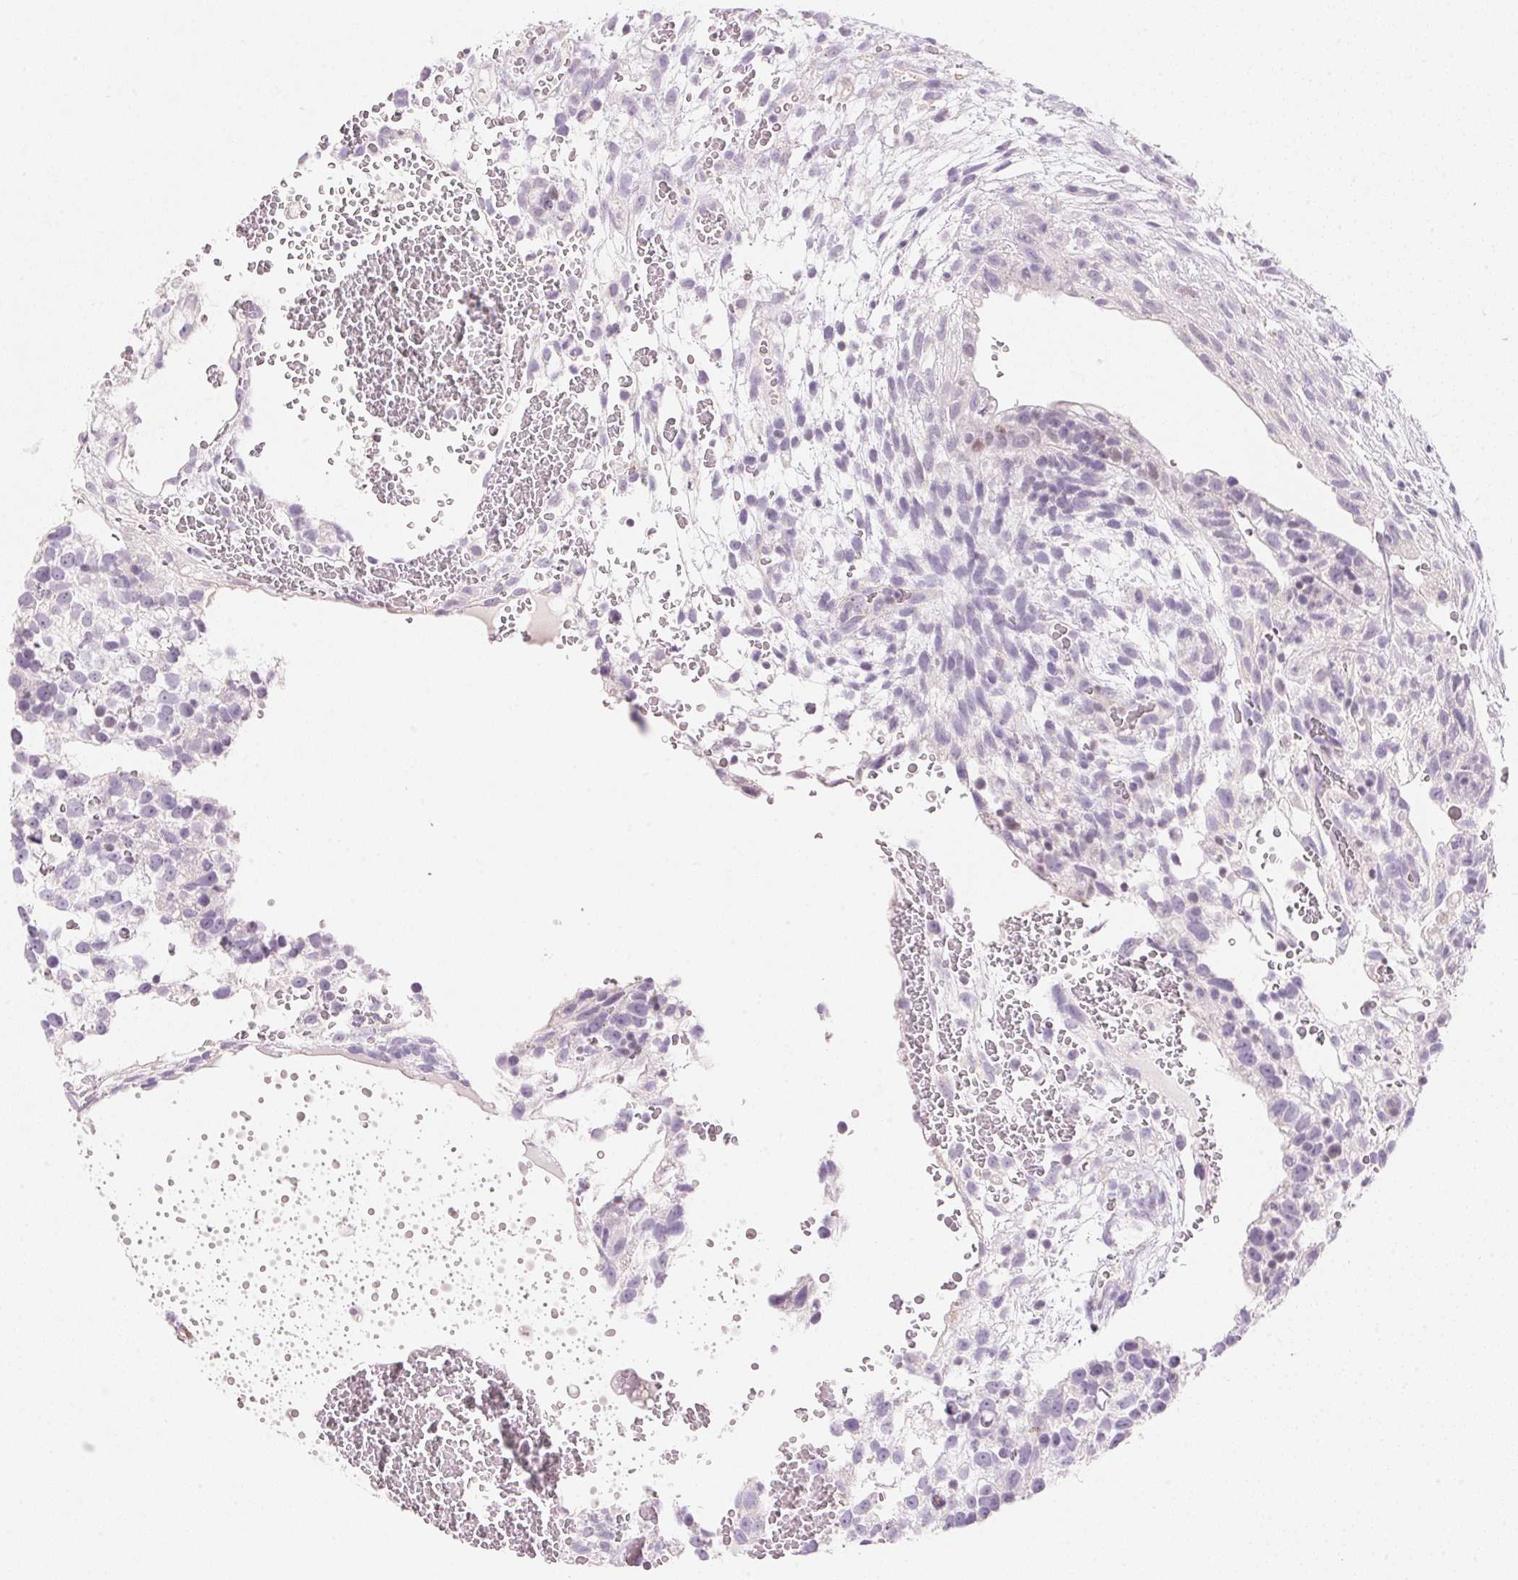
{"staining": {"intensity": "negative", "quantity": "none", "location": "none"}, "tissue": "testis cancer", "cell_type": "Tumor cells", "image_type": "cancer", "snomed": [{"axis": "morphology", "description": "Normal tissue, NOS"}, {"axis": "morphology", "description": "Carcinoma, Embryonal, NOS"}, {"axis": "topography", "description": "Testis"}], "caption": "Immunohistochemistry (IHC) of human testis cancer shows no staining in tumor cells.", "gene": "CYP11B1", "patient": {"sex": "male", "age": 32}}